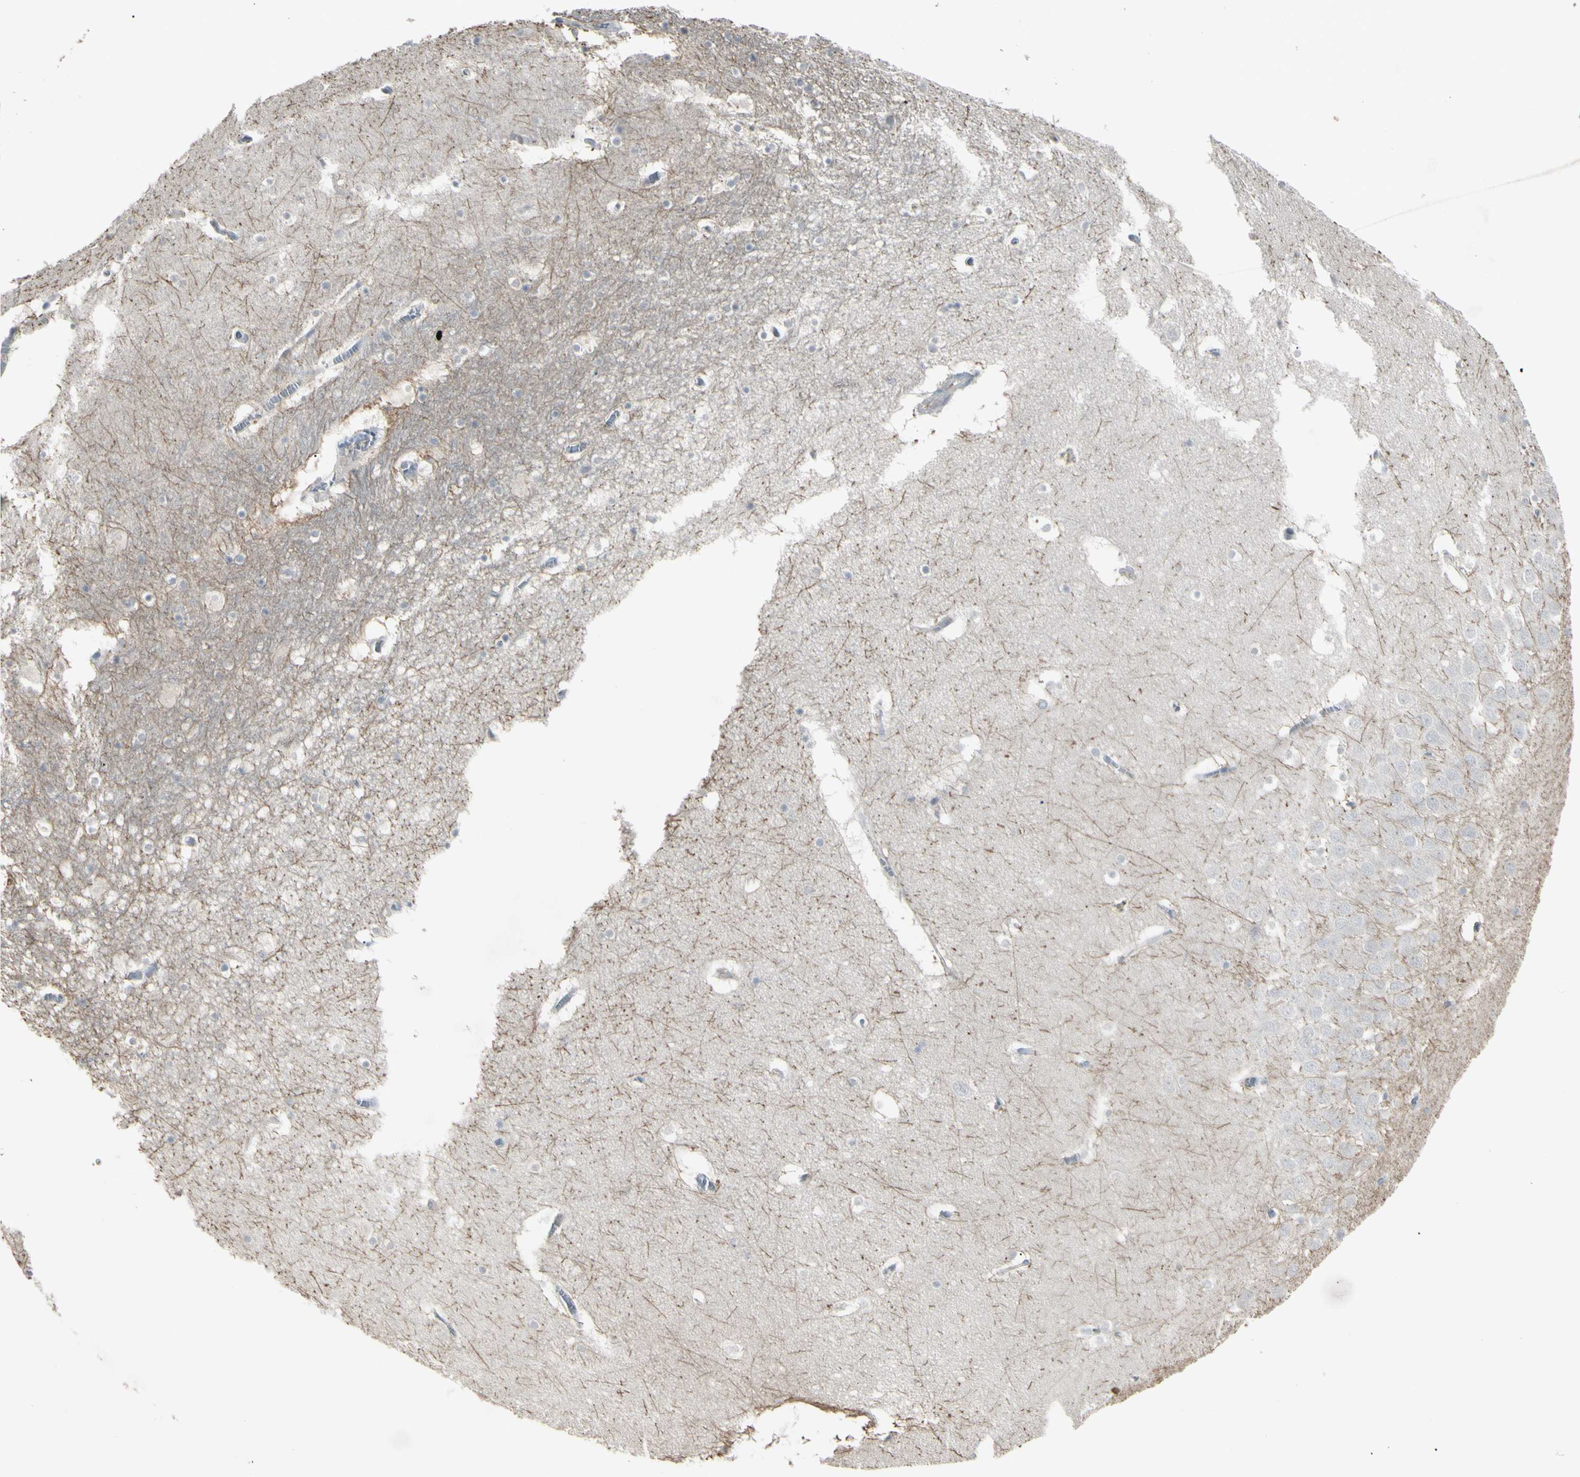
{"staining": {"intensity": "weak", "quantity": "<25%", "location": "cytoplasmic/membranous"}, "tissue": "hippocampus", "cell_type": "Glial cells", "image_type": "normal", "snomed": [{"axis": "morphology", "description": "Normal tissue, NOS"}, {"axis": "topography", "description": "Hippocampus"}], "caption": "The histopathology image reveals no staining of glial cells in benign hippocampus. (DAB (3,3'-diaminobenzidine) IHC, high magnification).", "gene": "PIAS4", "patient": {"sex": "male", "age": 45}}